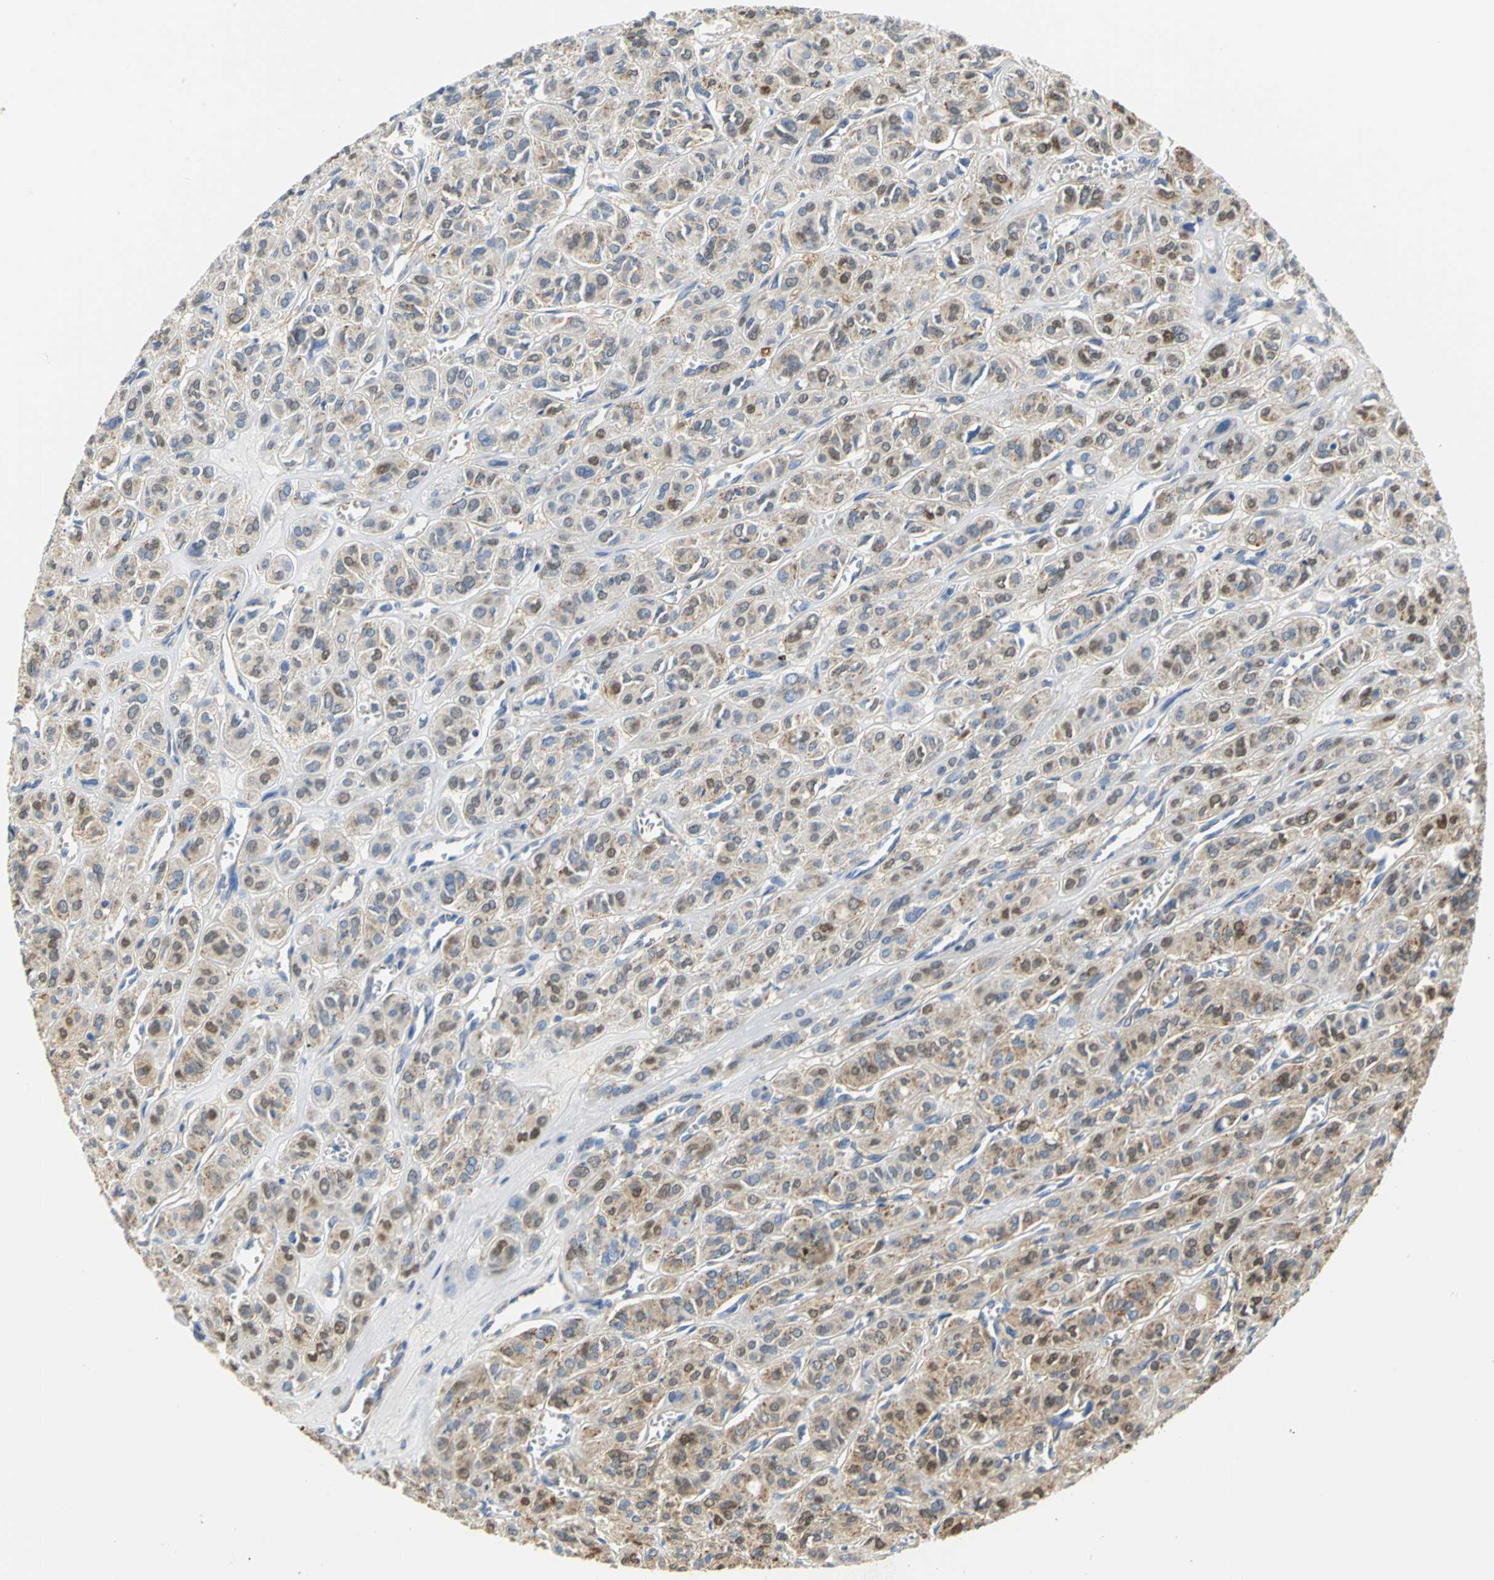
{"staining": {"intensity": "moderate", "quantity": ">75%", "location": "cytoplasmic/membranous"}, "tissue": "thyroid cancer", "cell_type": "Tumor cells", "image_type": "cancer", "snomed": [{"axis": "morphology", "description": "Follicular adenoma carcinoma, NOS"}, {"axis": "topography", "description": "Thyroid gland"}], "caption": "Immunohistochemical staining of follicular adenoma carcinoma (thyroid) reveals moderate cytoplasmic/membranous protein staining in about >75% of tumor cells.", "gene": "GNRH2", "patient": {"sex": "female", "age": 71}}